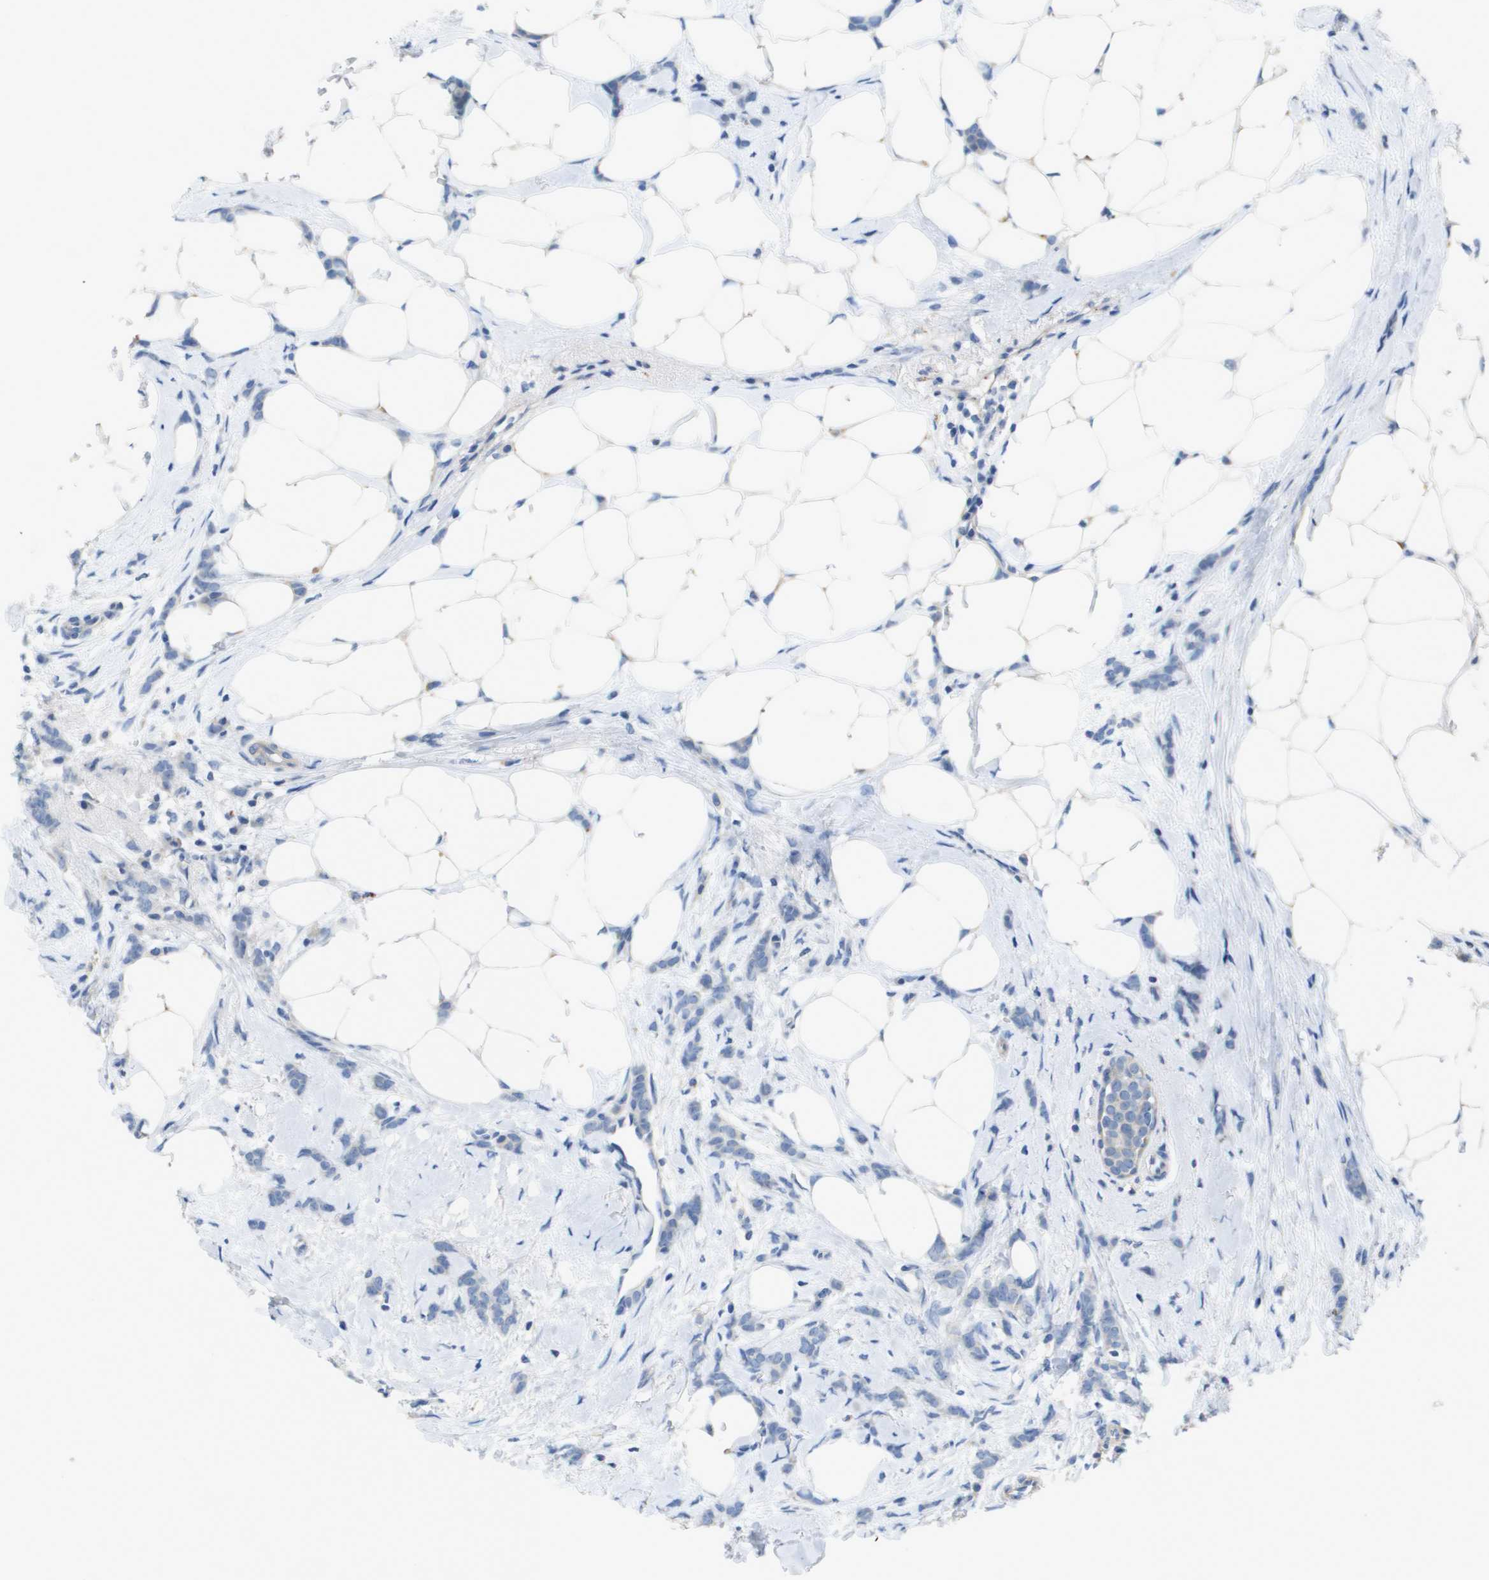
{"staining": {"intensity": "negative", "quantity": "none", "location": "none"}, "tissue": "breast cancer", "cell_type": "Tumor cells", "image_type": "cancer", "snomed": [{"axis": "morphology", "description": "Lobular carcinoma, in situ"}, {"axis": "morphology", "description": "Lobular carcinoma"}, {"axis": "topography", "description": "Breast"}], "caption": "Tumor cells are negative for protein expression in human lobular carcinoma (breast). Brightfield microscopy of immunohistochemistry (IHC) stained with DAB (3,3'-diaminobenzidine) (brown) and hematoxylin (blue), captured at high magnification.", "gene": "B3GNT5", "patient": {"sex": "female", "age": 41}}